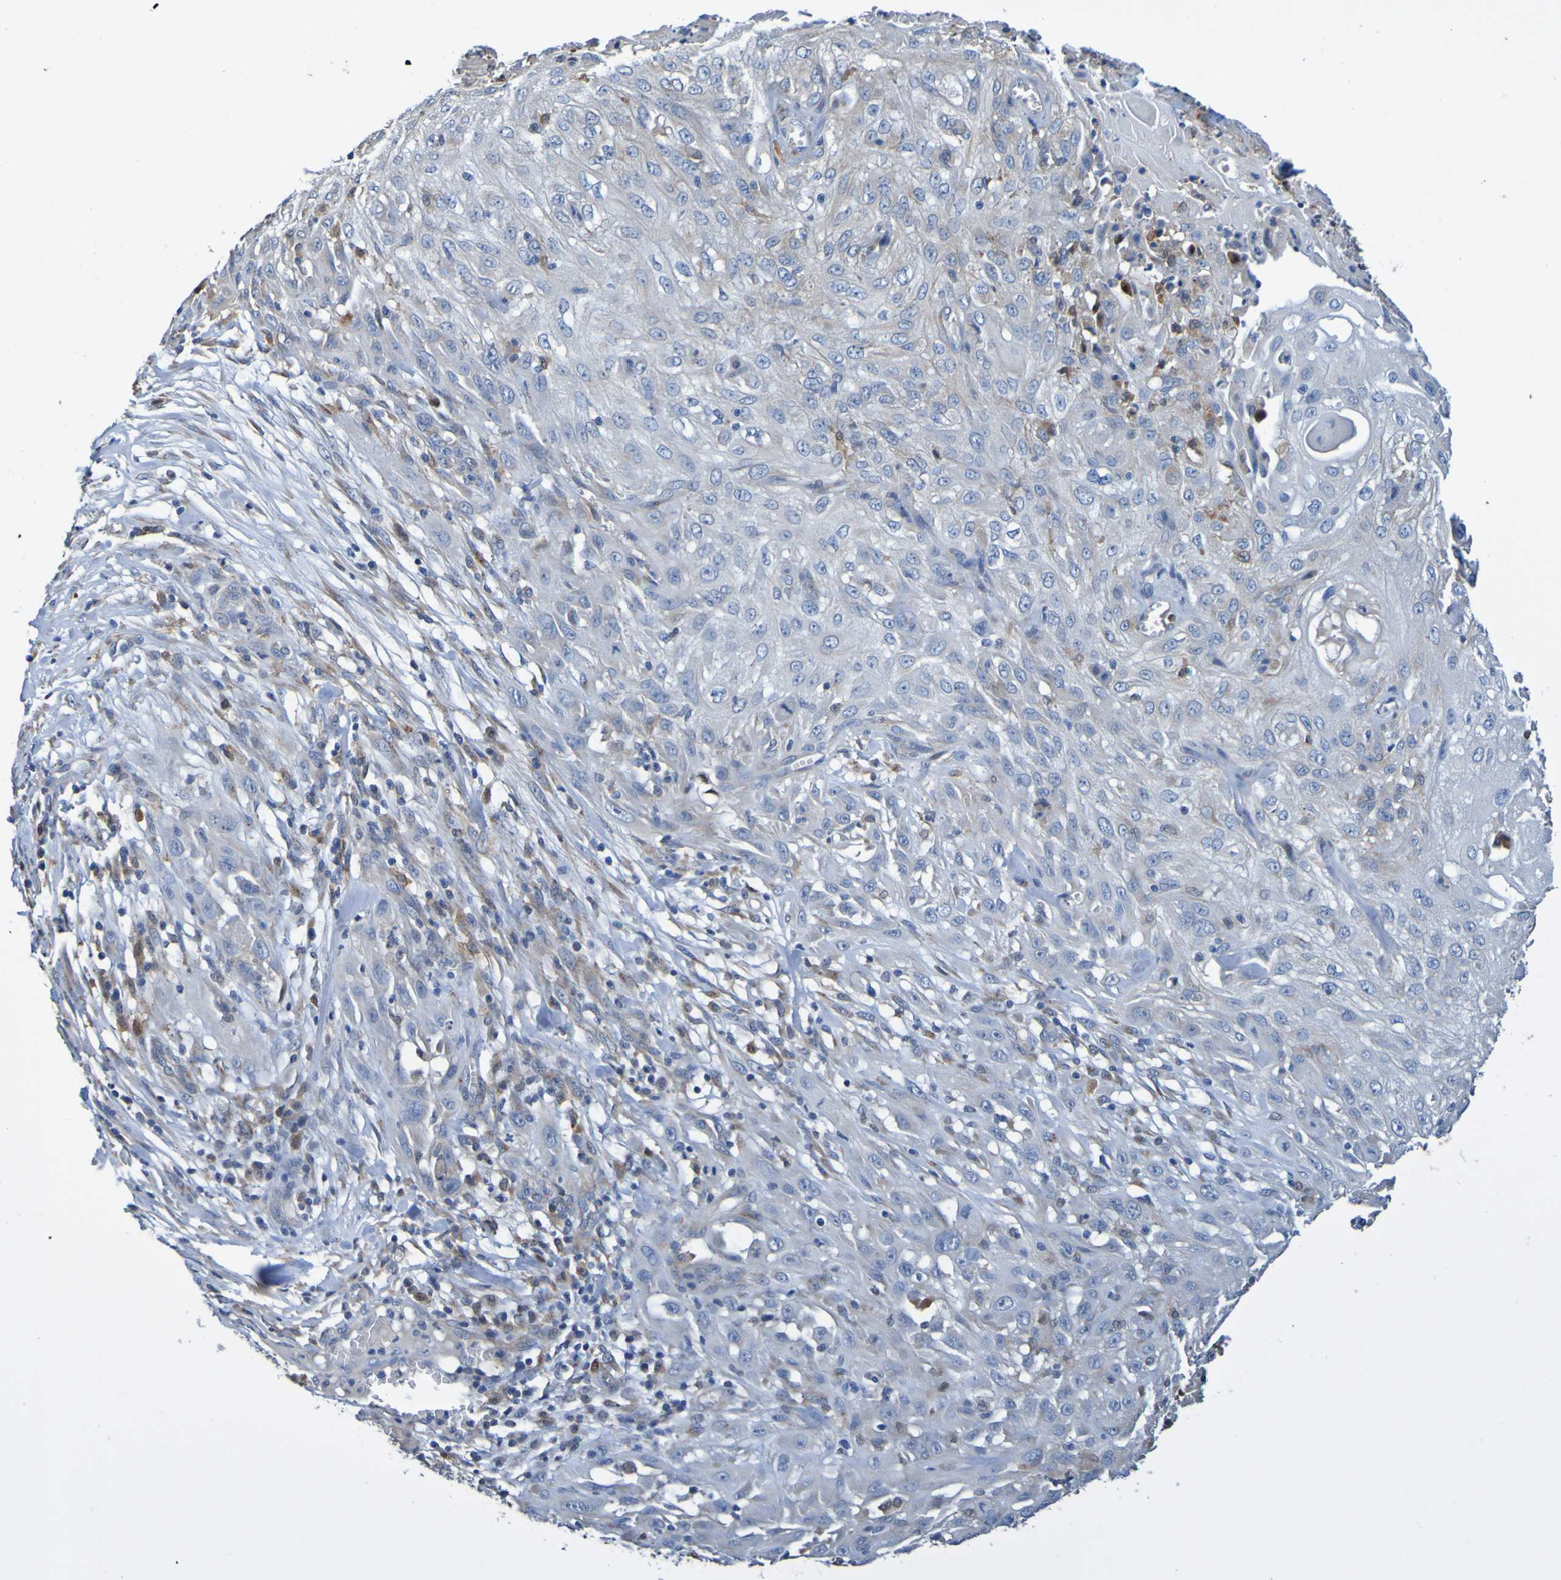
{"staining": {"intensity": "weak", "quantity": ">75%", "location": "cytoplasmic/membranous"}, "tissue": "skin cancer", "cell_type": "Tumor cells", "image_type": "cancer", "snomed": [{"axis": "morphology", "description": "Squamous cell carcinoma, NOS"}, {"axis": "topography", "description": "Skin"}], "caption": "Skin cancer (squamous cell carcinoma) stained for a protein (brown) displays weak cytoplasmic/membranous positive staining in about >75% of tumor cells.", "gene": "METAP2", "patient": {"sex": "male", "age": 75}}